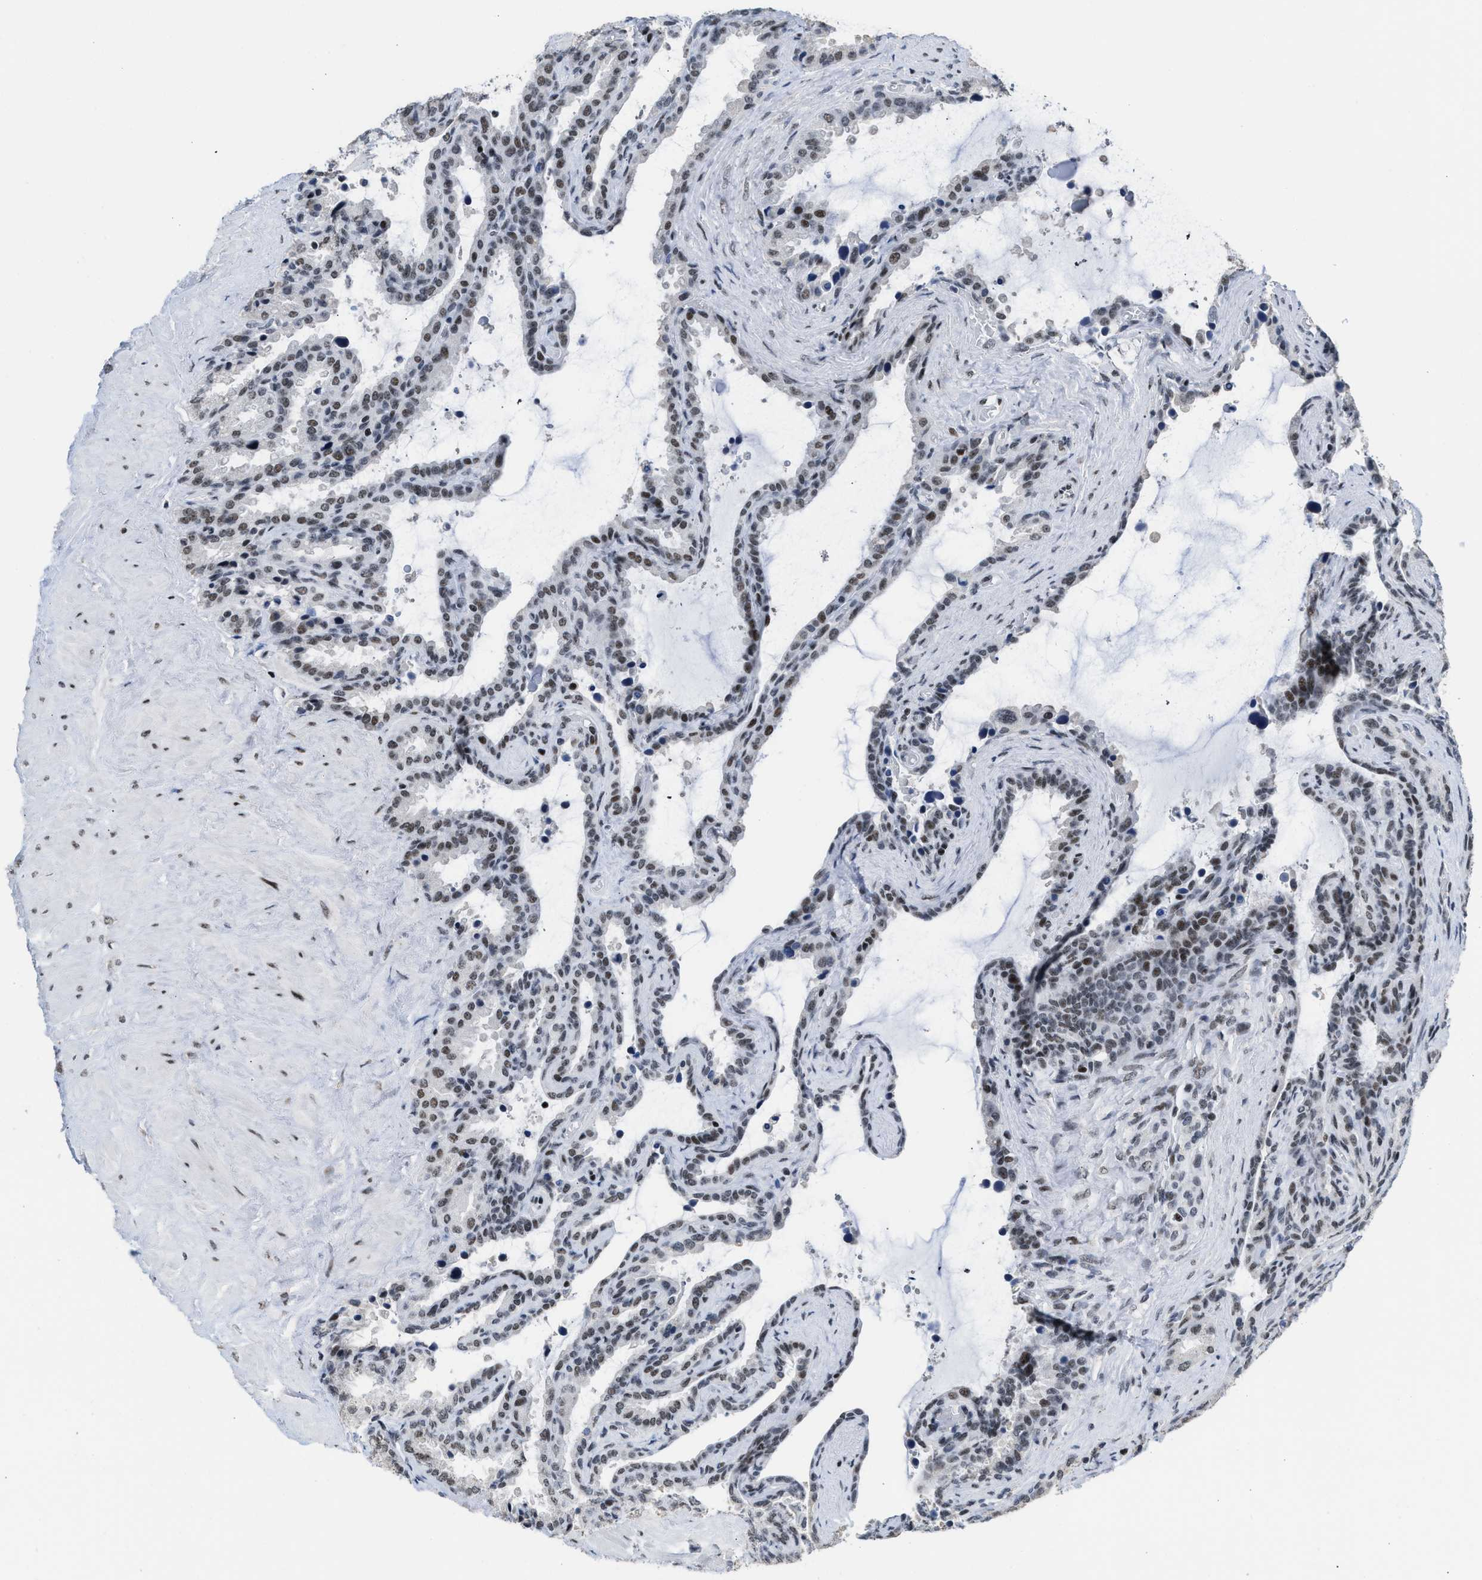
{"staining": {"intensity": "weak", "quantity": ">75%", "location": "nuclear"}, "tissue": "seminal vesicle", "cell_type": "Glandular cells", "image_type": "normal", "snomed": [{"axis": "morphology", "description": "Normal tissue, NOS"}, {"axis": "topography", "description": "Seminal veicle"}], "caption": "Protein positivity by IHC displays weak nuclear positivity in about >75% of glandular cells in normal seminal vesicle.", "gene": "TERF2IP", "patient": {"sex": "male", "age": 46}}